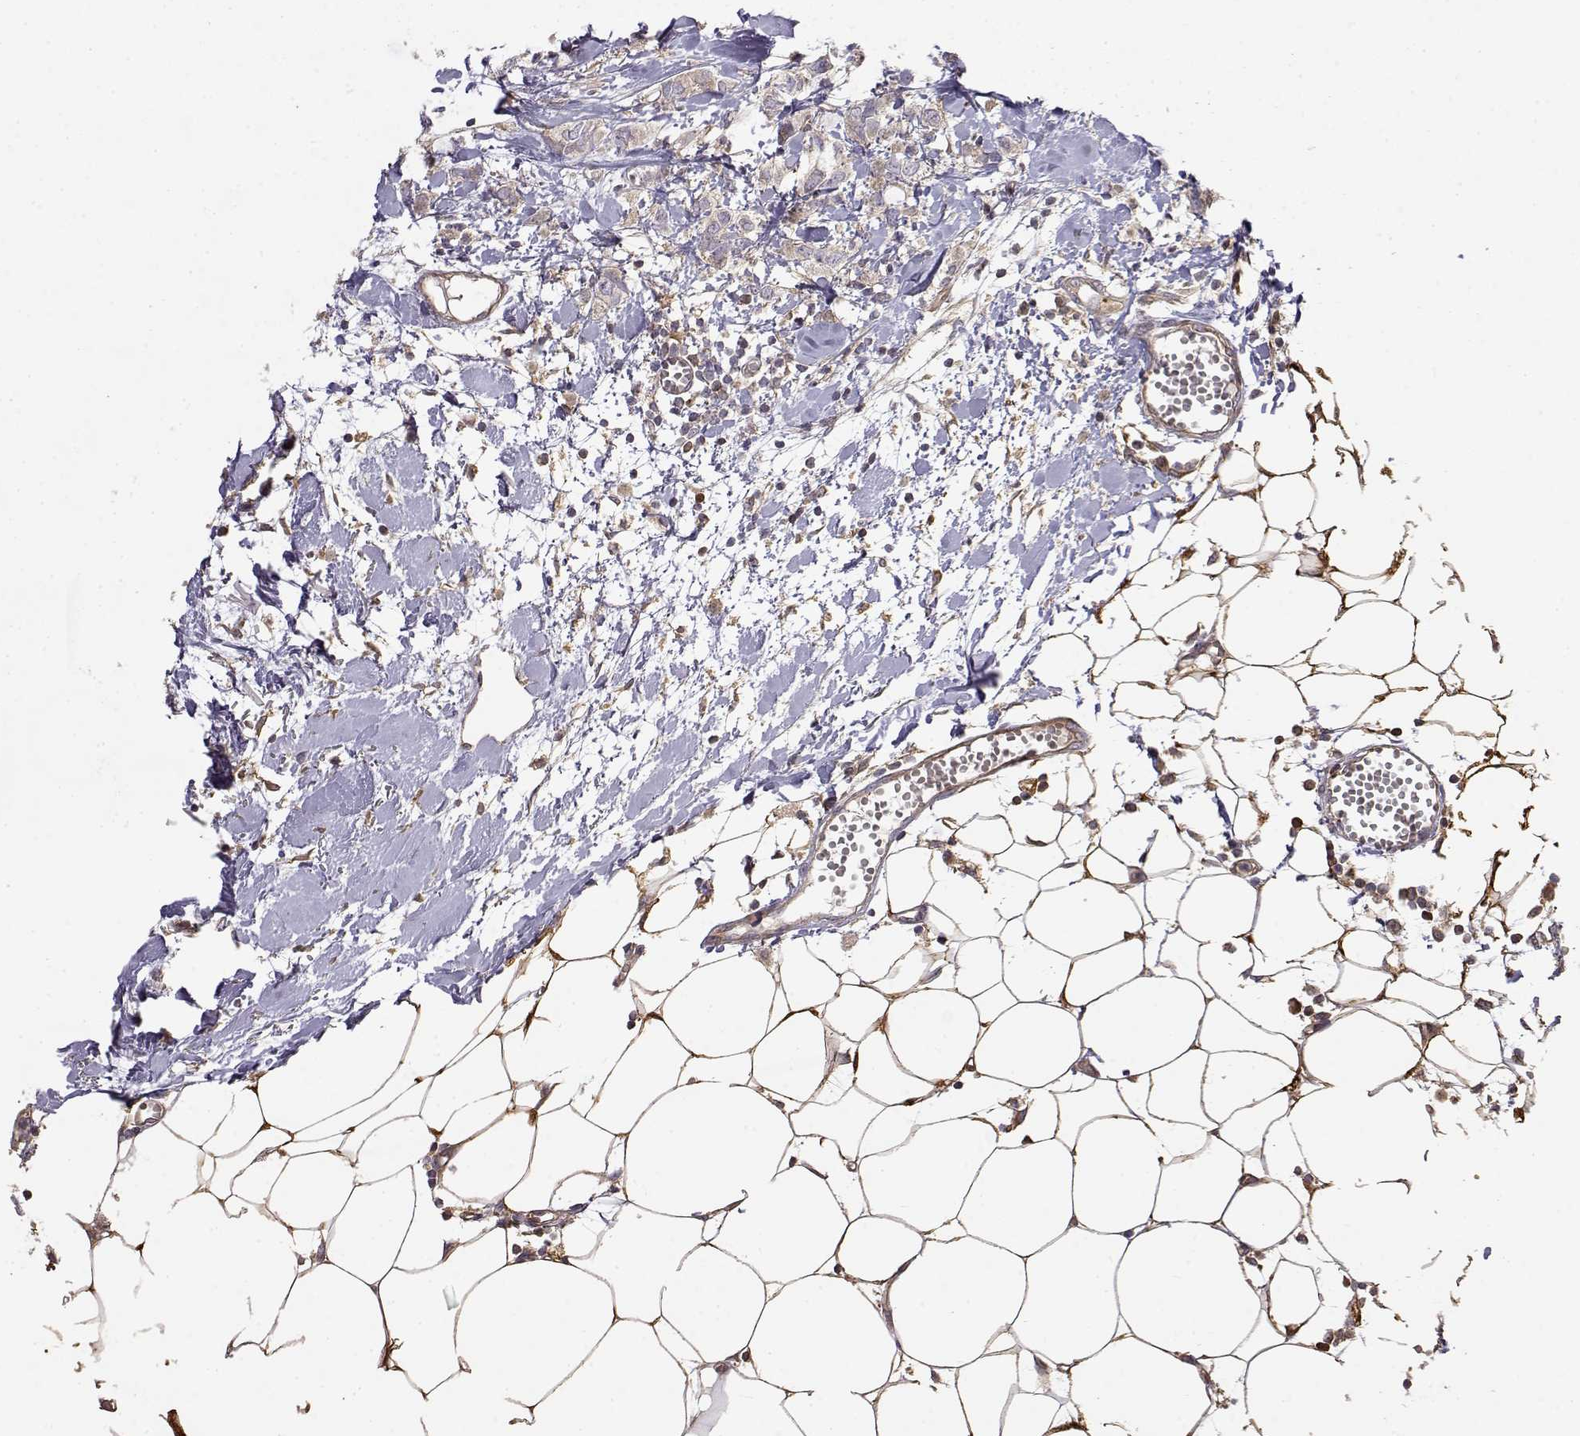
{"staining": {"intensity": "weak", "quantity": "<25%", "location": "cytoplasmic/membranous"}, "tissue": "breast cancer", "cell_type": "Tumor cells", "image_type": "cancer", "snomed": [{"axis": "morphology", "description": "Duct carcinoma"}, {"axis": "topography", "description": "Breast"}], "caption": "Immunohistochemical staining of human breast cancer exhibits no significant positivity in tumor cells.", "gene": "CRIM1", "patient": {"sex": "female", "age": 85}}